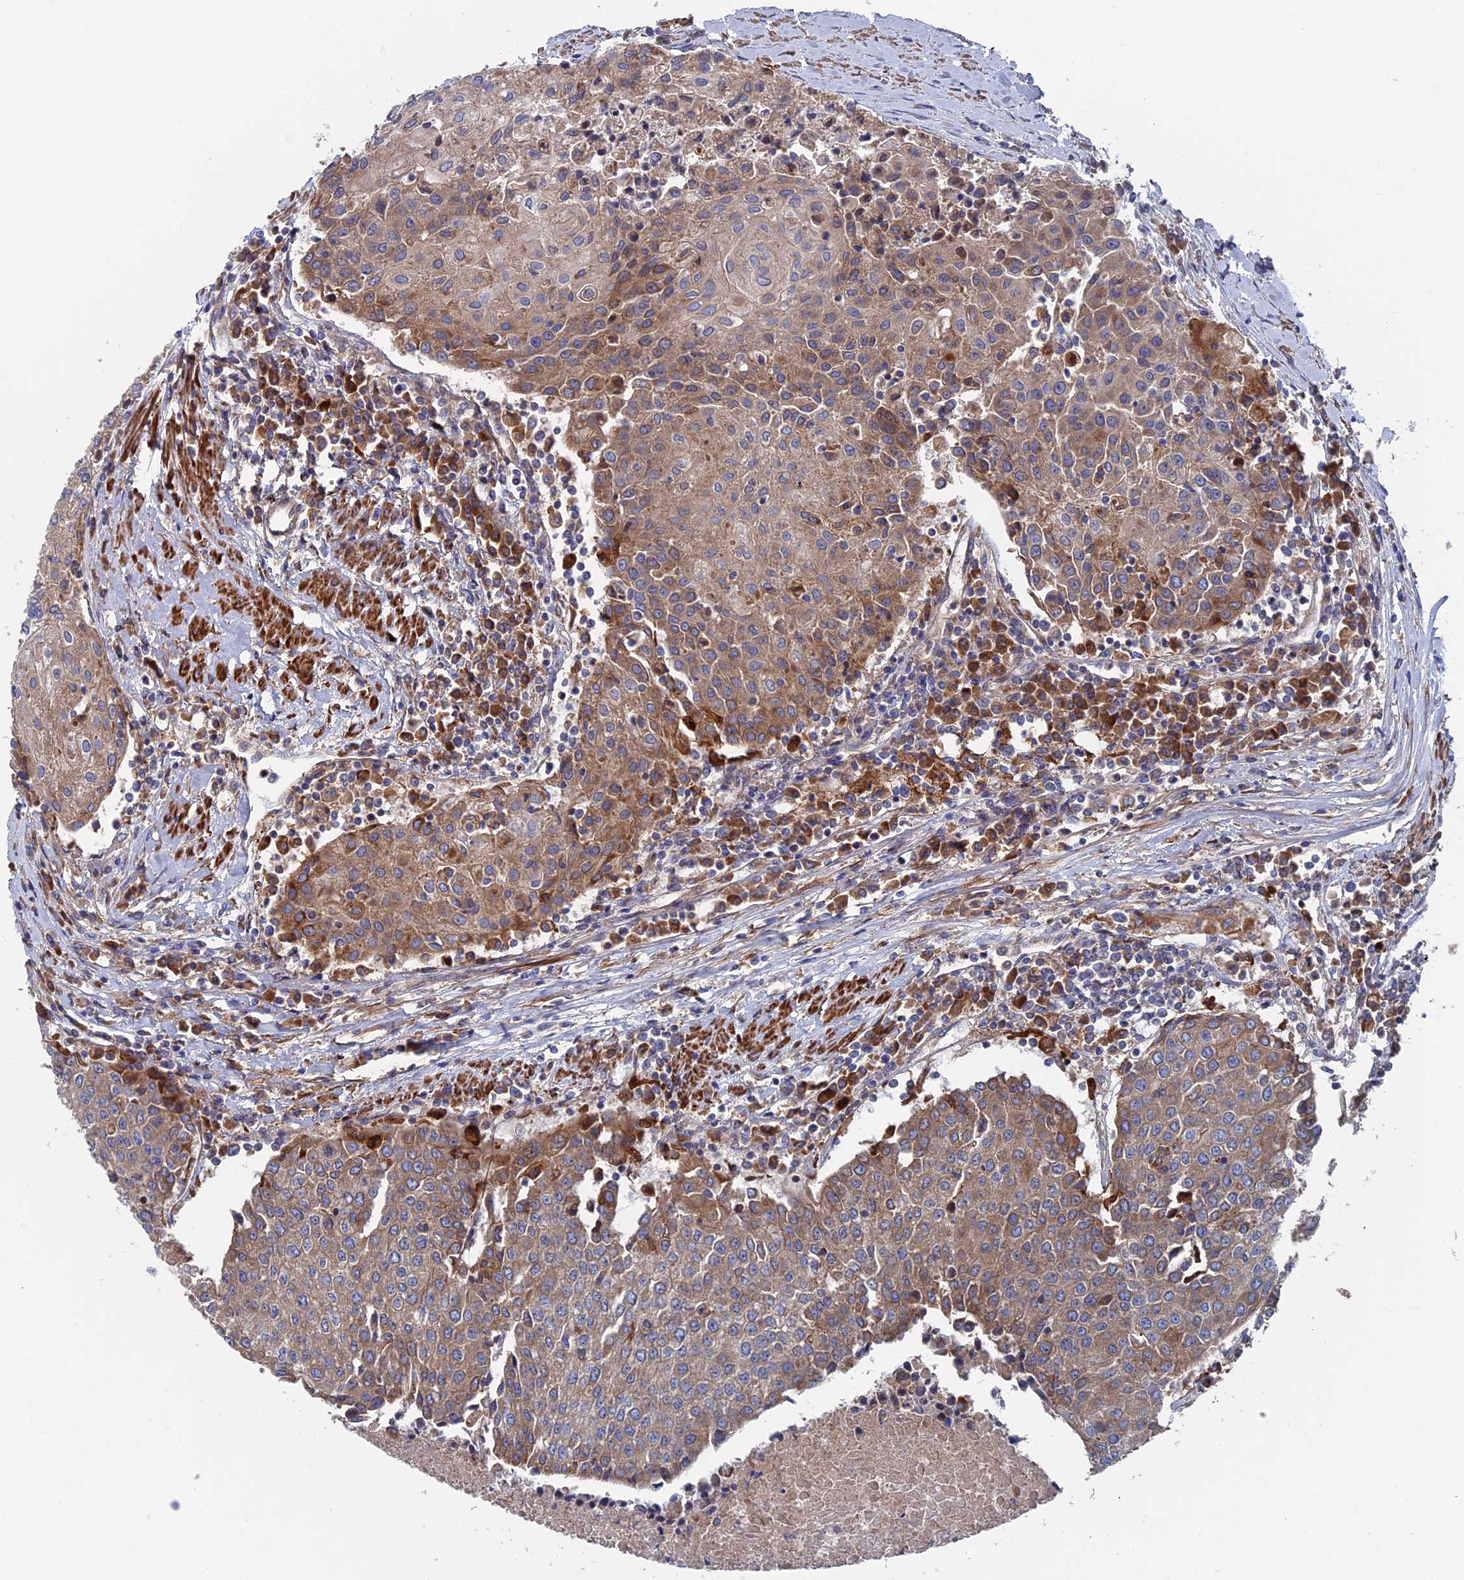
{"staining": {"intensity": "moderate", "quantity": ">75%", "location": "cytoplasmic/membranous"}, "tissue": "urothelial cancer", "cell_type": "Tumor cells", "image_type": "cancer", "snomed": [{"axis": "morphology", "description": "Urothelial carcinoma, High grade"}, {"axis": "topography", "description": "Urinary bladder"}], "caption": "The micrograph displays immunohistochemical staining of high-grade urothelial carcinoma. There is moderate cytoplasmic/membranous expression is appreciated in approximately >75% of tumor cells. (DAB = brown stain, brightfield microscopy at high magnification).", "gene": "DNAJC3", "patient": {"sex": "female", "age": 85}}